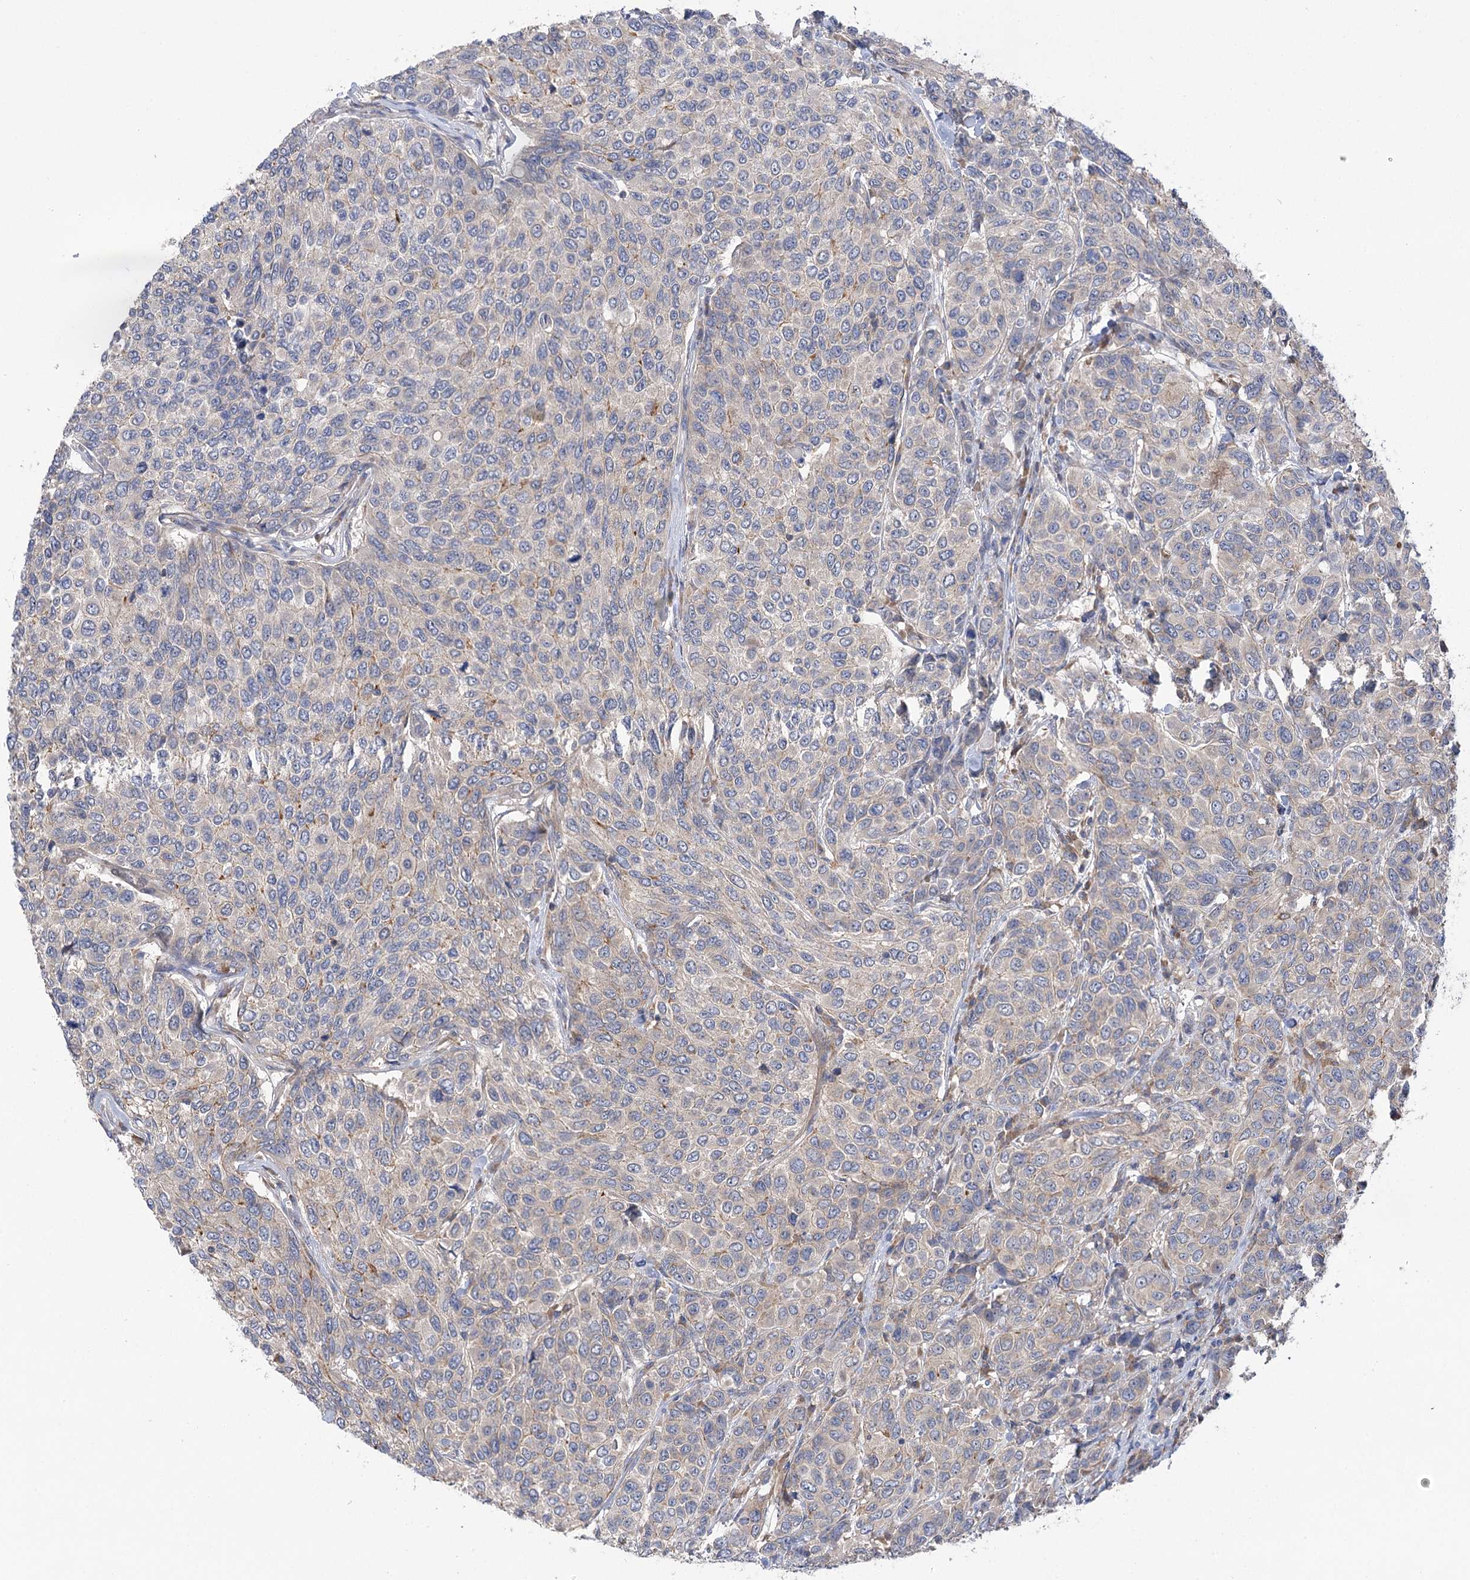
{"staining": {"intensity": "negative", "quantity": "none", "location": "none"}, "tissue": "breast cancer", "cell_type": "Tumor cells", "image_type": "cancer", "snomed": [{"axis": "morphology", "description": "Duct carcinoma"}, {"axis": "topography", "description": "Breast"}], "caption": "Human breast cancer stained for a protein using immunohistochemistry (IHC) shows no positivity in tumor cells.", "gene": "VPS37B", "patient": {"sex": "female", "age": 55}}